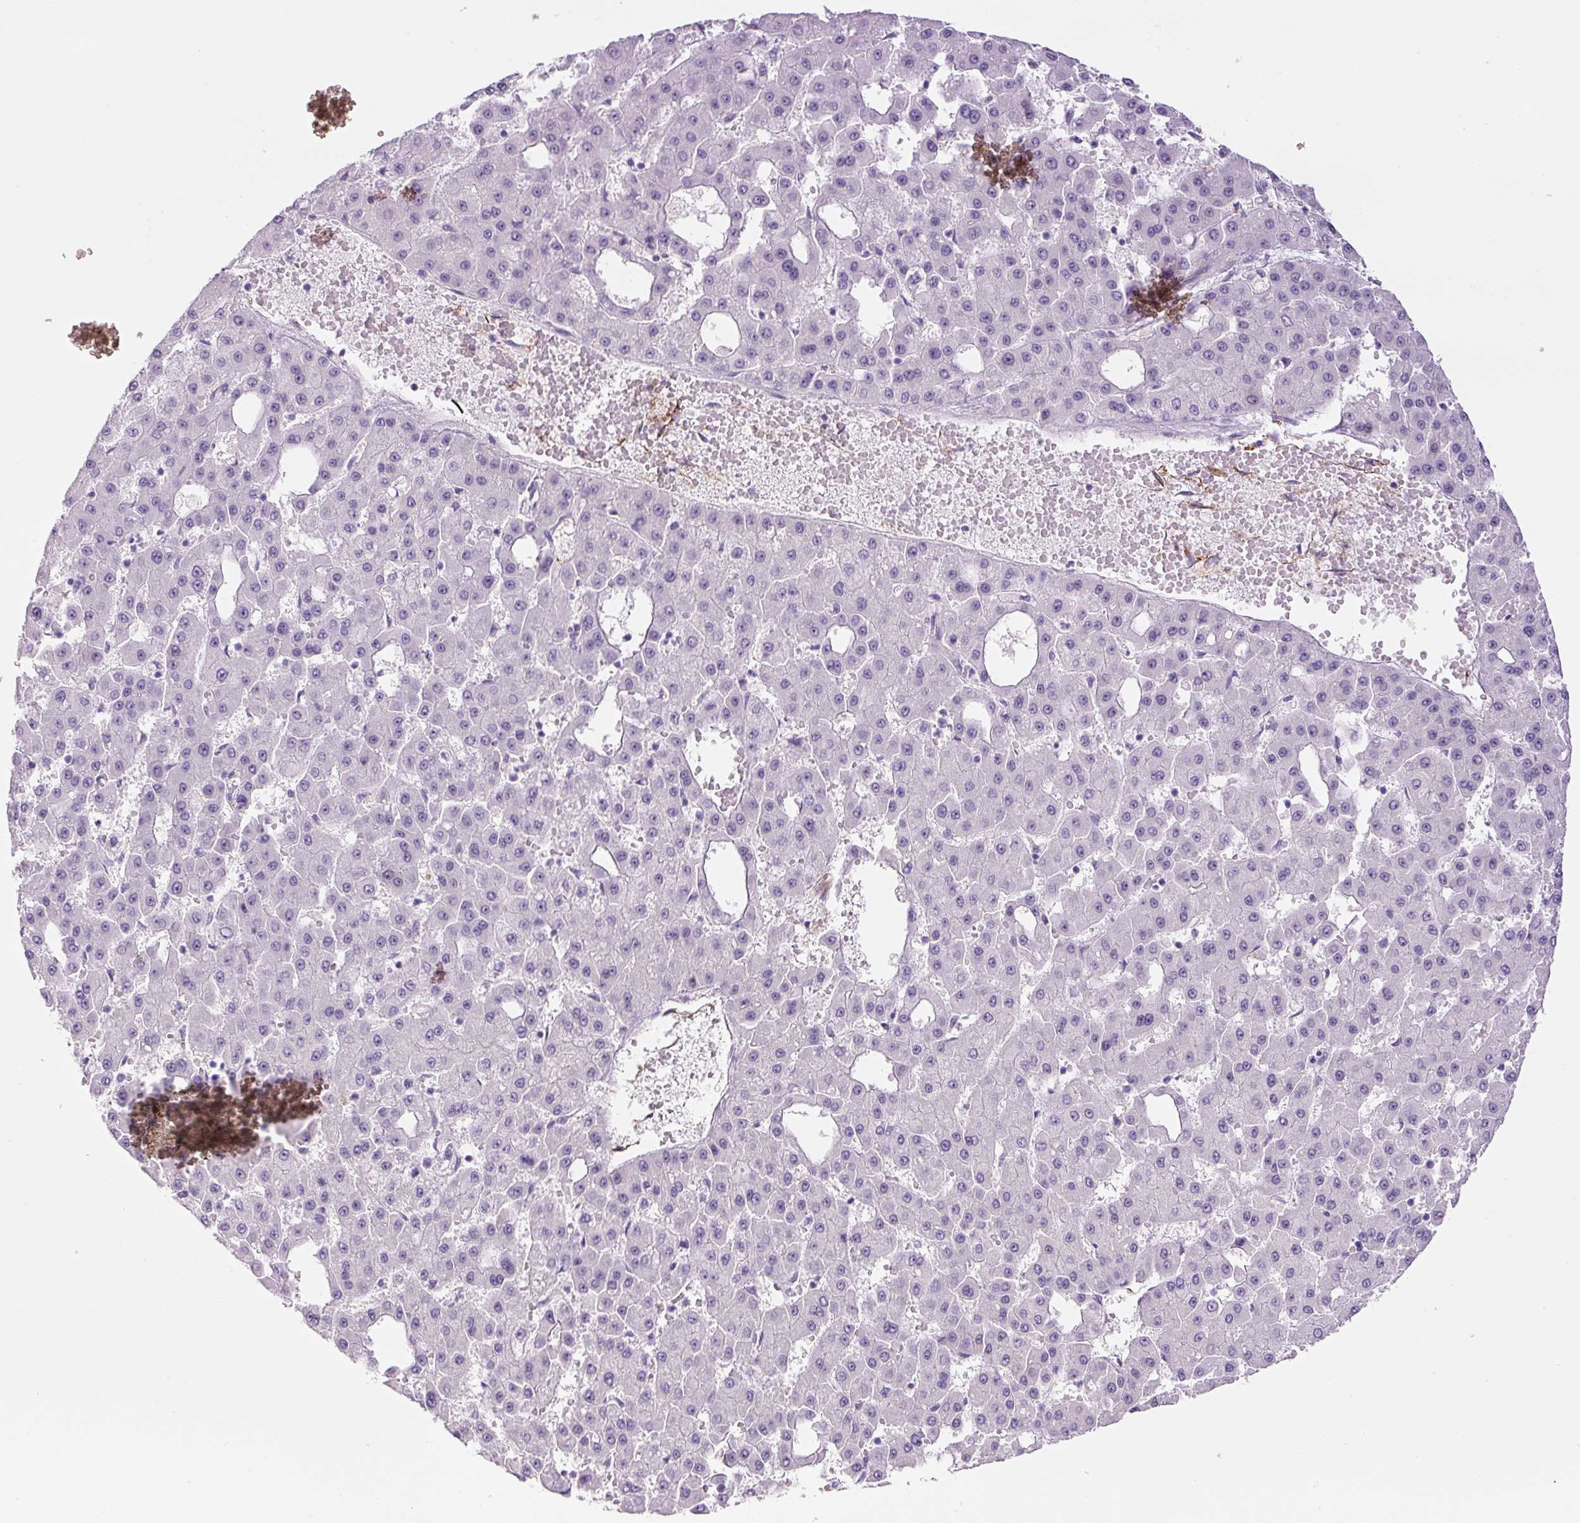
{"staining": {"intensity": "negative", "quantity": "none", "location": "none"}, "tissue": "liver cancer", "cell_type": "Tumor cells", "image_type": "cancer", "snomed": [{"axis": "morphology", "description": "Carcinoma, Hepatocellular, NOS"}, {"axis": "topography", "description": "Liver"}], "caption": "Liver hepatocellular carcinoma stained for a protein using immunohistochemistry reveals no staining tumor cells.", "gene": "RSPO4", "patient": {"sex": "male", "age": 47}}